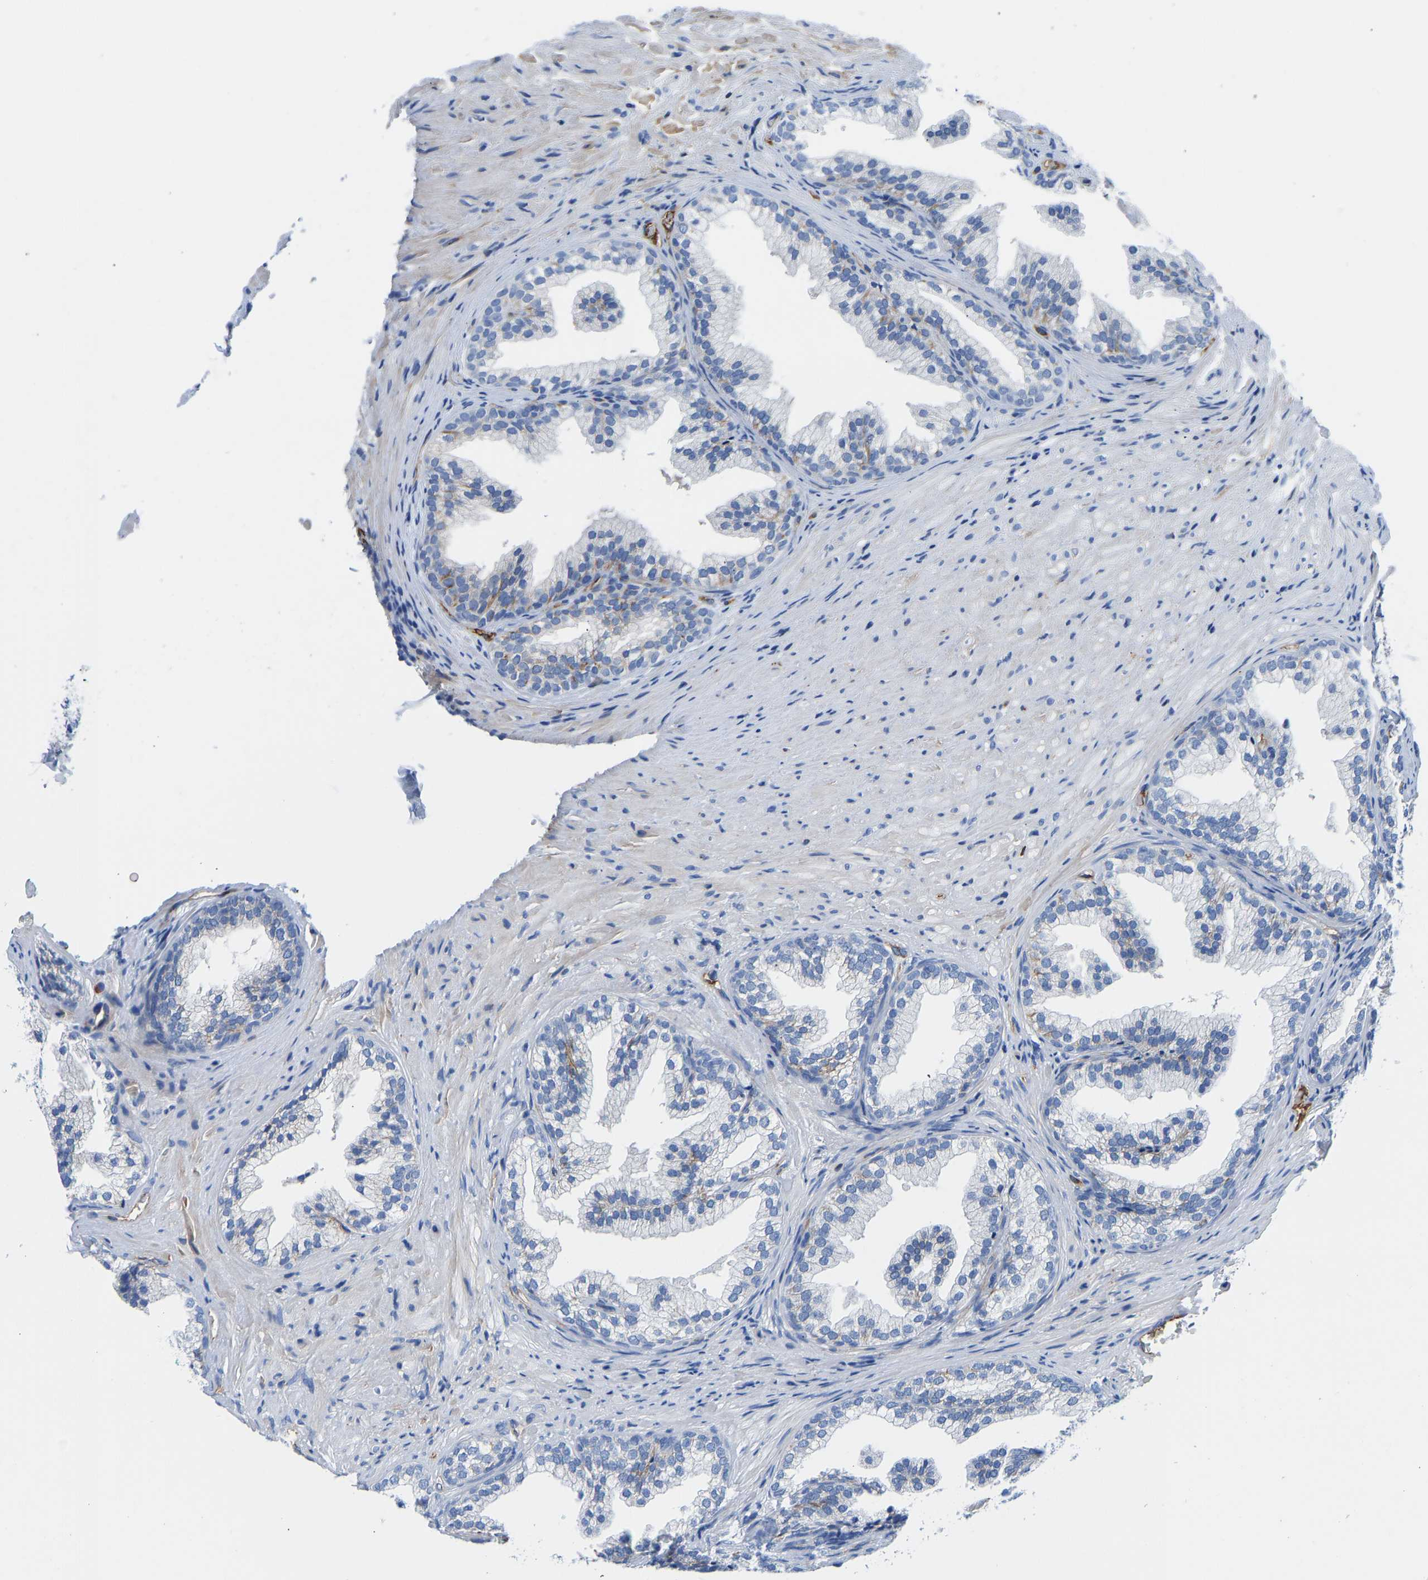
{"staining": {"intensity": "negative", "quantity": "none", "location": "none"}, "tissue": "prostate", "cell_type": "Glandular cells", "image_type": "normal", "snomed": [{"axis": "morphology", "description": "Normal tissue, NOS"}, {"axis": "topography", "description": "Prostate"}], "caption": "DAB (3,3'-diaminobenzidine) immunohistochemical staining of normal prostate shows no significant expression in glandular cells. The staining is performed using DAB (3,3'-diaminobenzidine) brown chromogen with nuclei counter-stained in using hematoxylin.", "gene": "HSPG2", "patient": {"sex": "male", "age": 76}}